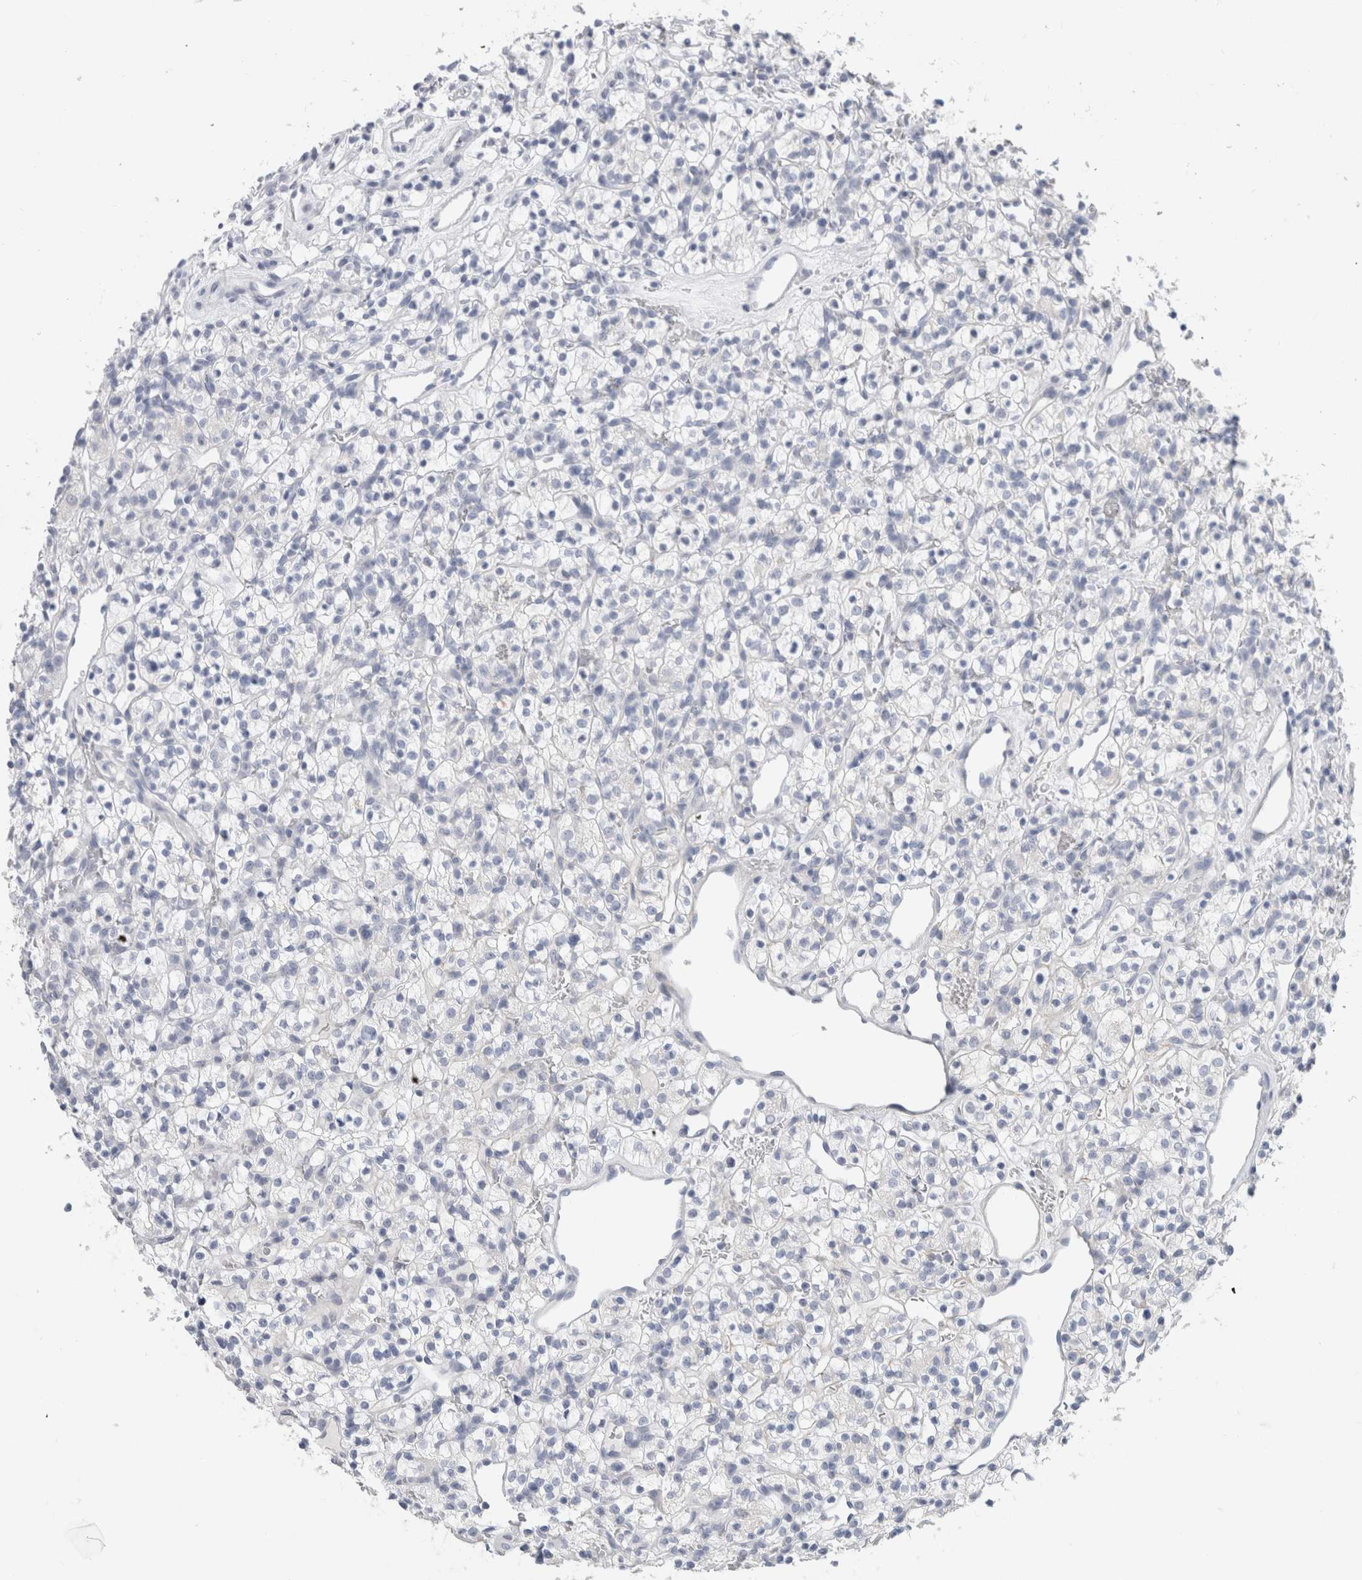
{"staining": {"intensity": "negative", "quantity": "none", "location": "none"}, "tissue": "renal cancer", "cell_type": "Tumor cells", "image_type": "cancer", "snomed": [{"axis": "morphology", "description": "Adenocarcinoma, NOS"}, {"axis": "topography", "description": "Kidney"}], "caption": "This is an IHC photomicrograph of renal adenocarcinoma. There is no expression in tumor cells.", "gene": "BCAN", "patient": {"sex": "female", "age": 57}}